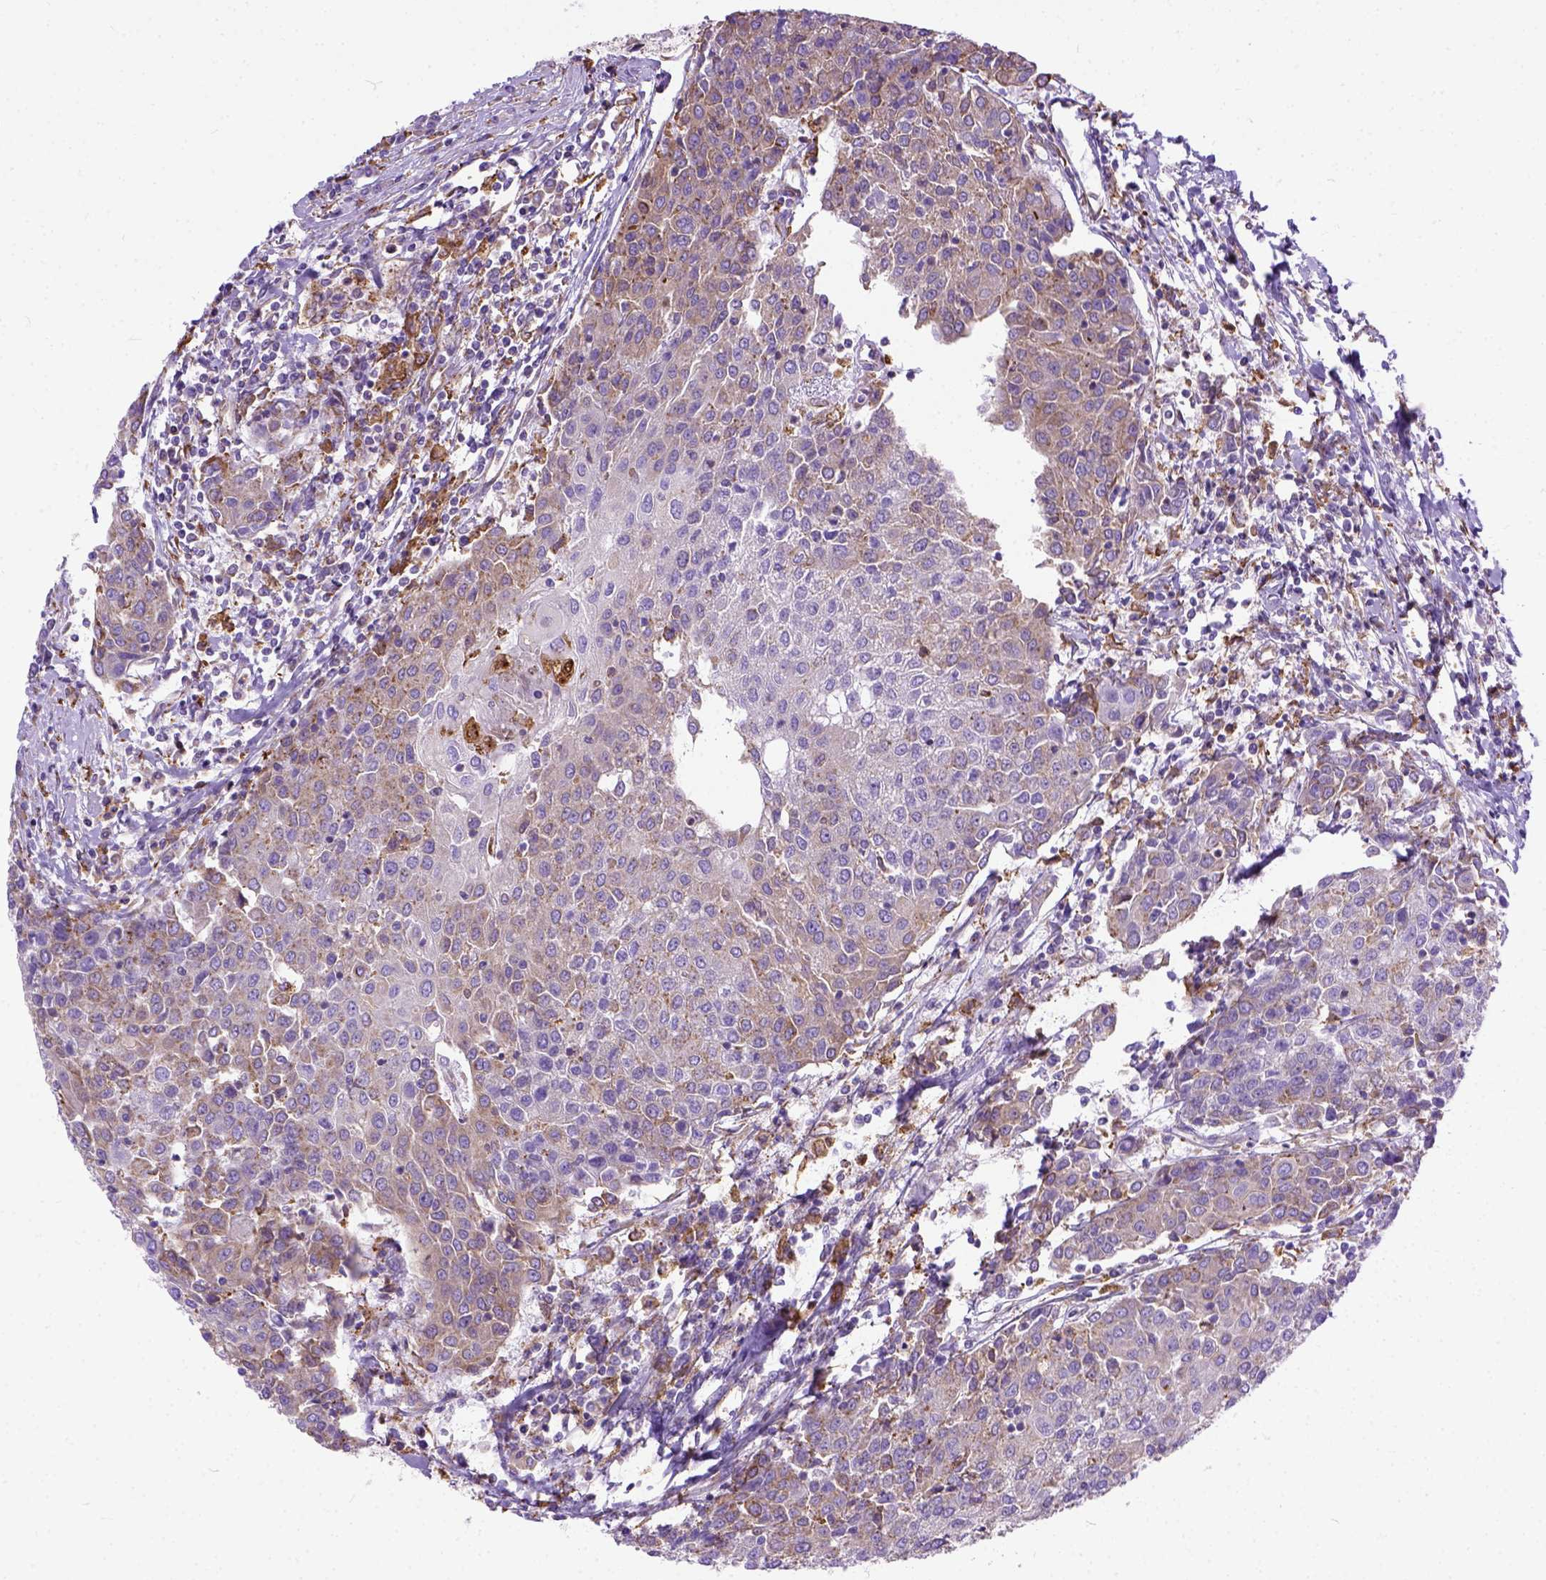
{"staining": {"intensity": "moderate", "quantity": ">75%", "location": "cytoplasmic/membranous"}, "tissue": "urothelial cancer", "cell_type": "Tumor cells", "image_type": "cancer", "snomed": [{"axis": "morphology", "description": "Urothelial carcinoma, High grade"}, {"axis": "topography", "description": "Urinary bladder"}], "caption": "The histopathology image exhibits immunohistochemical staining of high-grade urothelial carcinoma. There is moderate cytoplasmic/membranous staining is present in approximately >75% of tumor cells.", "gene": "PLK4", "patient": {"sex": "female", "age": 85}}